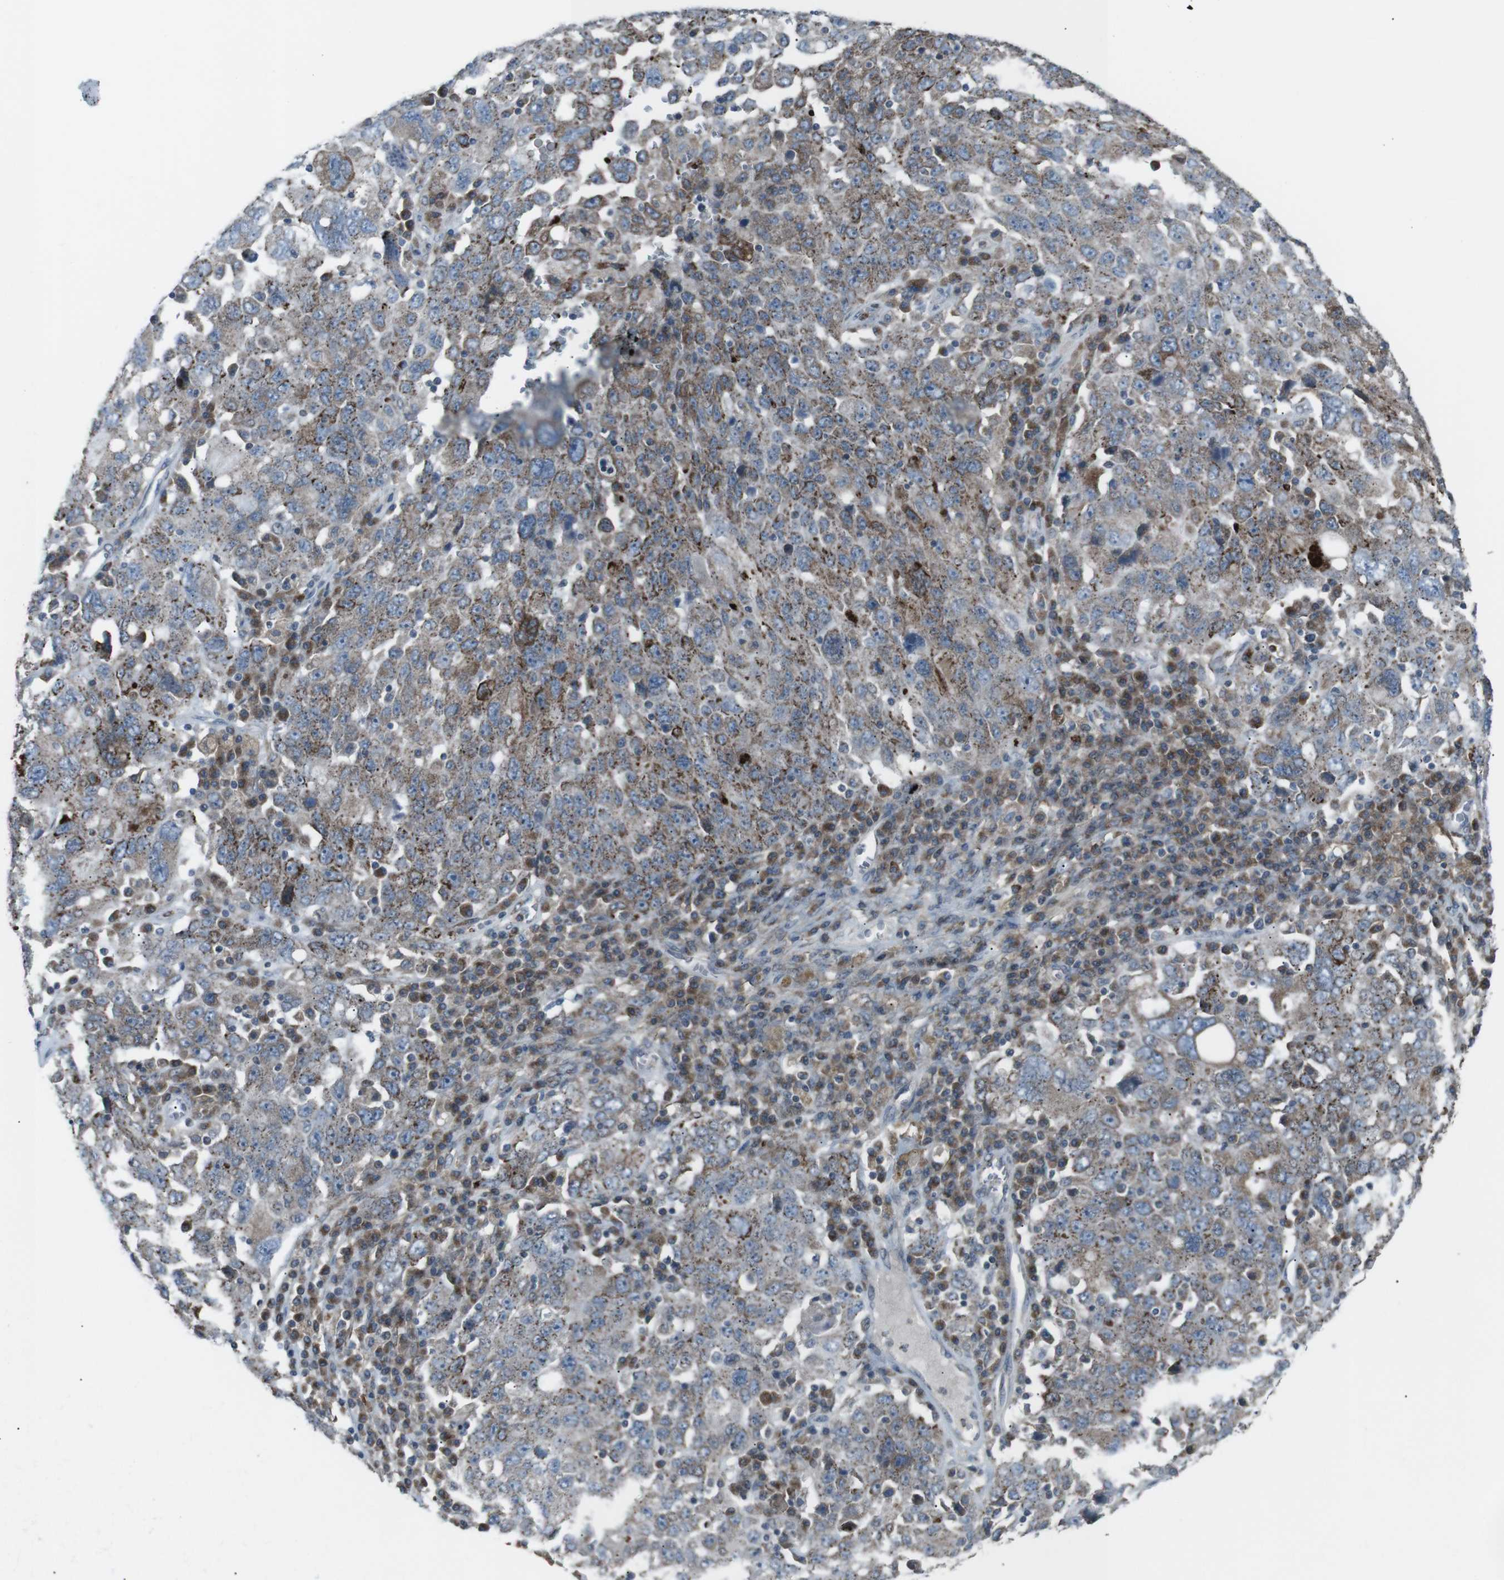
{"staining": {"intensity": "moderate", "quantity": "25%-75%", "location": "cytoplasmic/membranous"}, "tissue": "ovarian cancer", "cell_type": "Tumor cells", "image_type": "cancer", "snomed": [{"axis": "morphology", "description": "Carcinoma, endometroid"}, {"axis": "topography", "description": "Ovary"}], "caption": "Ovarian endometroid carcinoma was stained to show a protein in brown. There is medium levels of moderate cytoplasmic/membranous positivity in approximately 25%-75% of tumor cells. The protein of interest is shown in brown color, while the nuclei are stained blue.", "gene": "LNPK", "patient": {"sex": "female", "age": 62}}